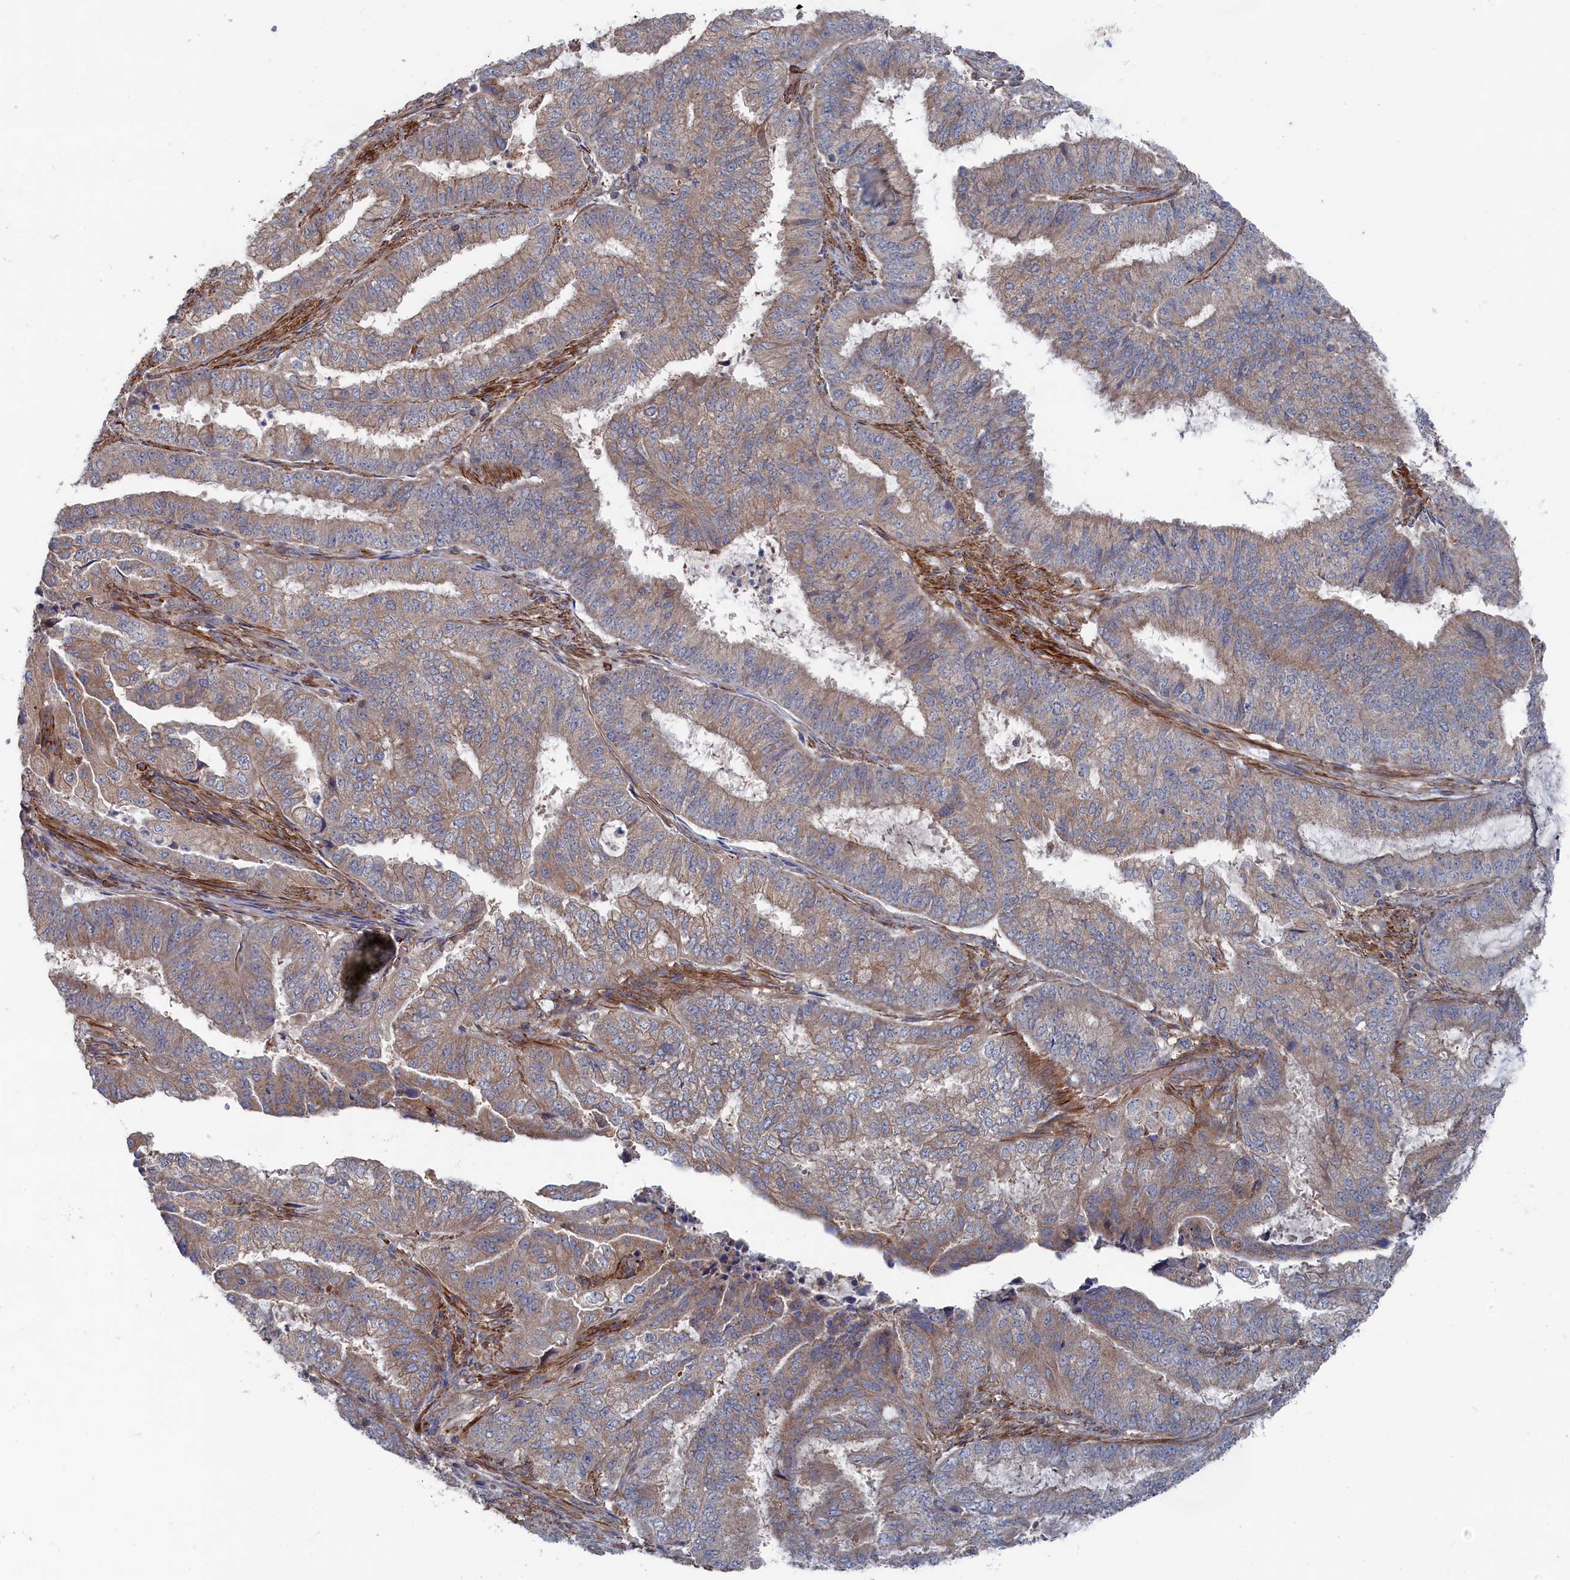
{"staining": {"intensity": "weak", "quantity": ">75%", "location": "cytoplasmic/membranous"}, "tissue": "endometrial cancer", "cell_type": "Tumor cells", "image_type": "cancer", "snomed": [{"axis": "morphology", "description": "Adenocarcinoma, NOS"}, {"axis": "topography", "description": "Endometrium"}], "caption": "Immunohistochemistry image of human endometrial adenocarcinoma stained for a protein (brown), which displays low levels of weak cytoplasmic/membranous positivity in about >75% of tumor cells.", "gene": "FILIP1L", "patient": {"sex": "female", "age": 51}}